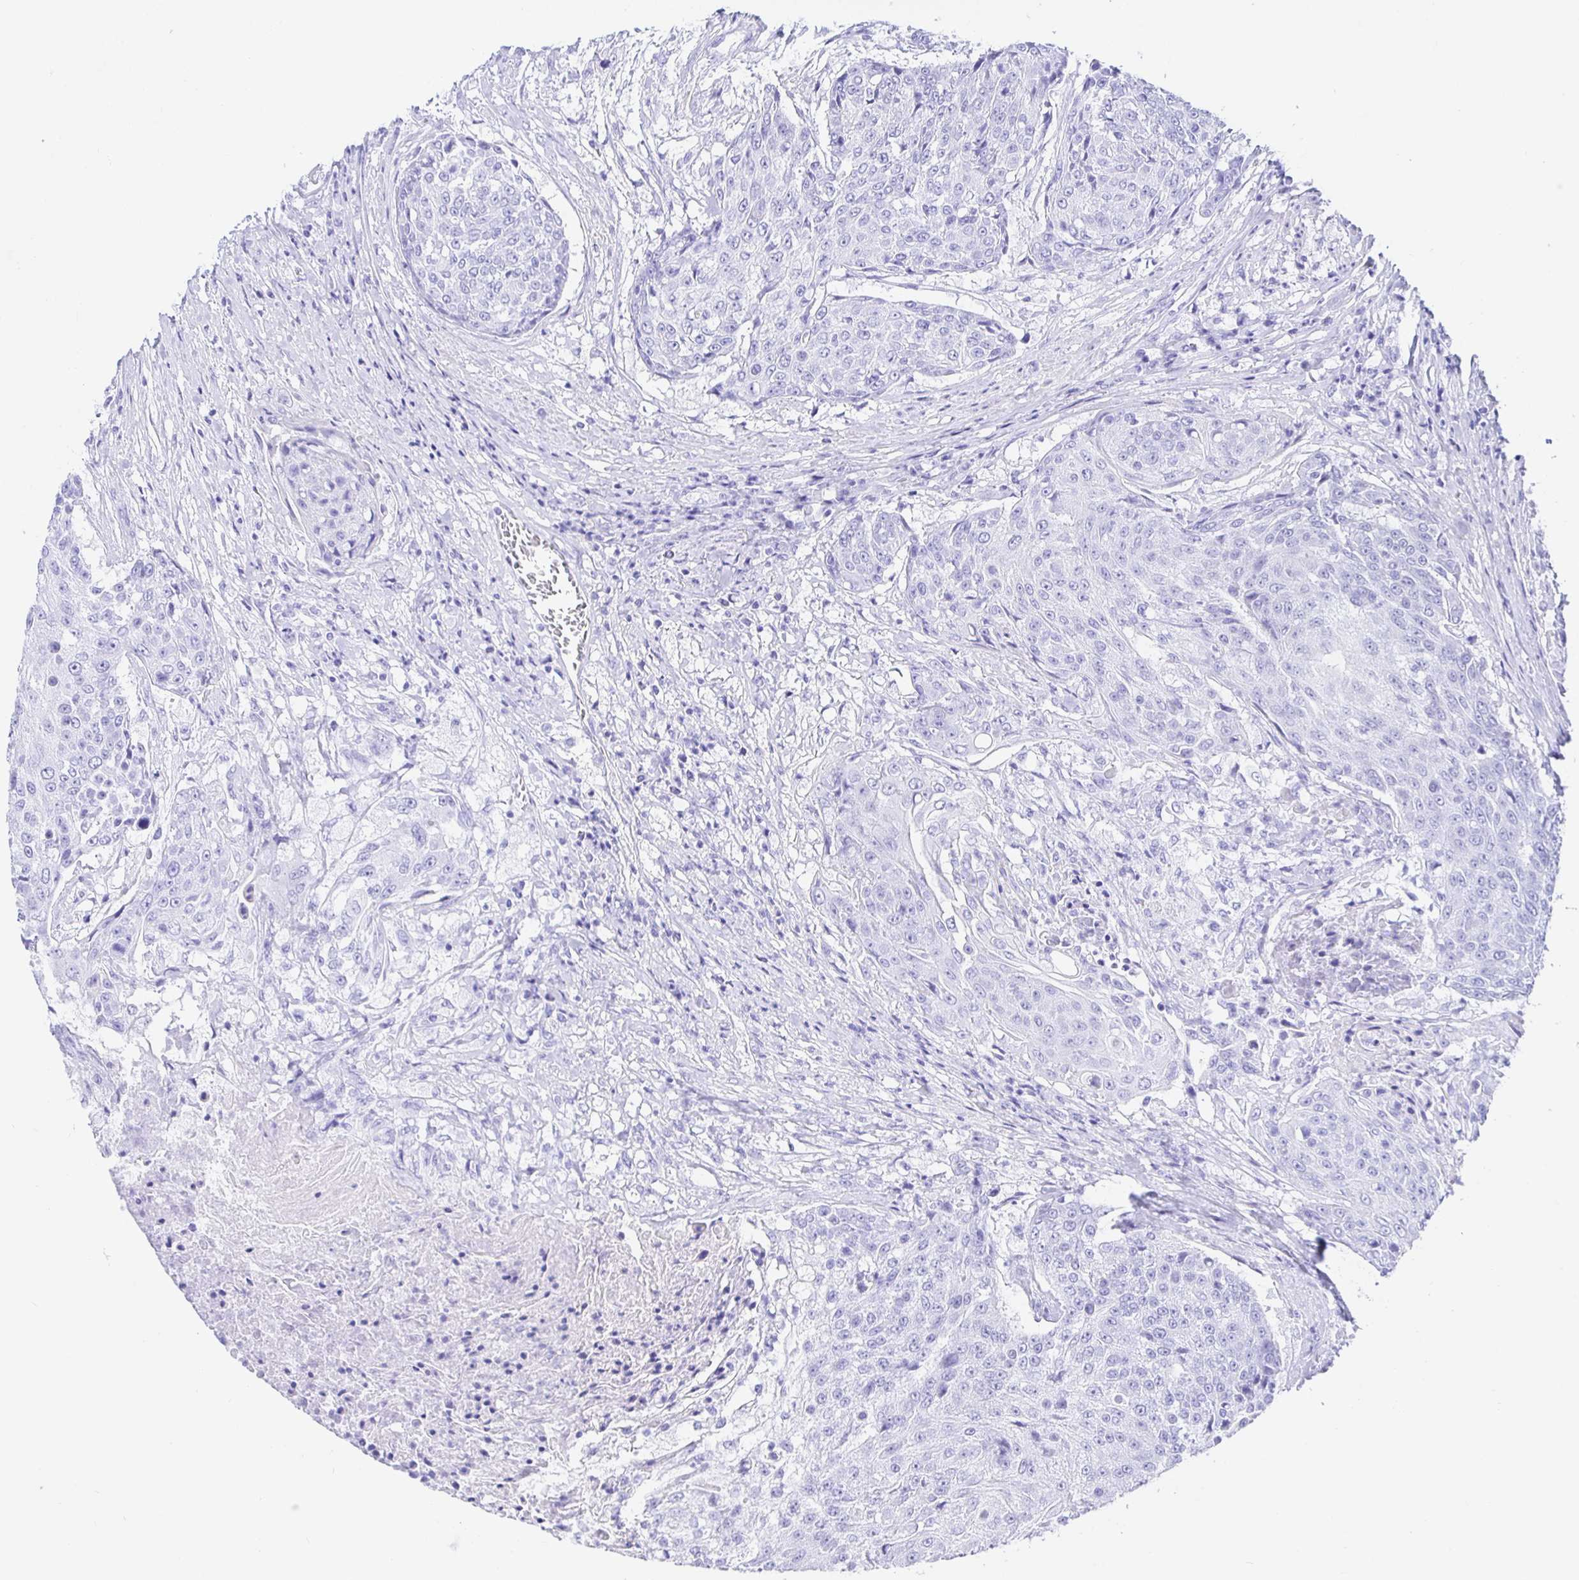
{"staining": {"intensity": "negative", "quantity": "none", "location": "none"}, "tissue": "urothelial cancer", "cell_type": "Tumor cells", "image_type": "cancer", "snomed": [{"axis": "morphology", "description": "Urothelial carcinoma, High grade"}, {"axis": "topography", "description": "Urinary bladder"}], "caption": "High-grade urothelial carcinoma stained for a protein using IHC exhibits no staining tumor cells.", "gene": "EZHIP", "patient": {"sex": "female", "age": 63}}